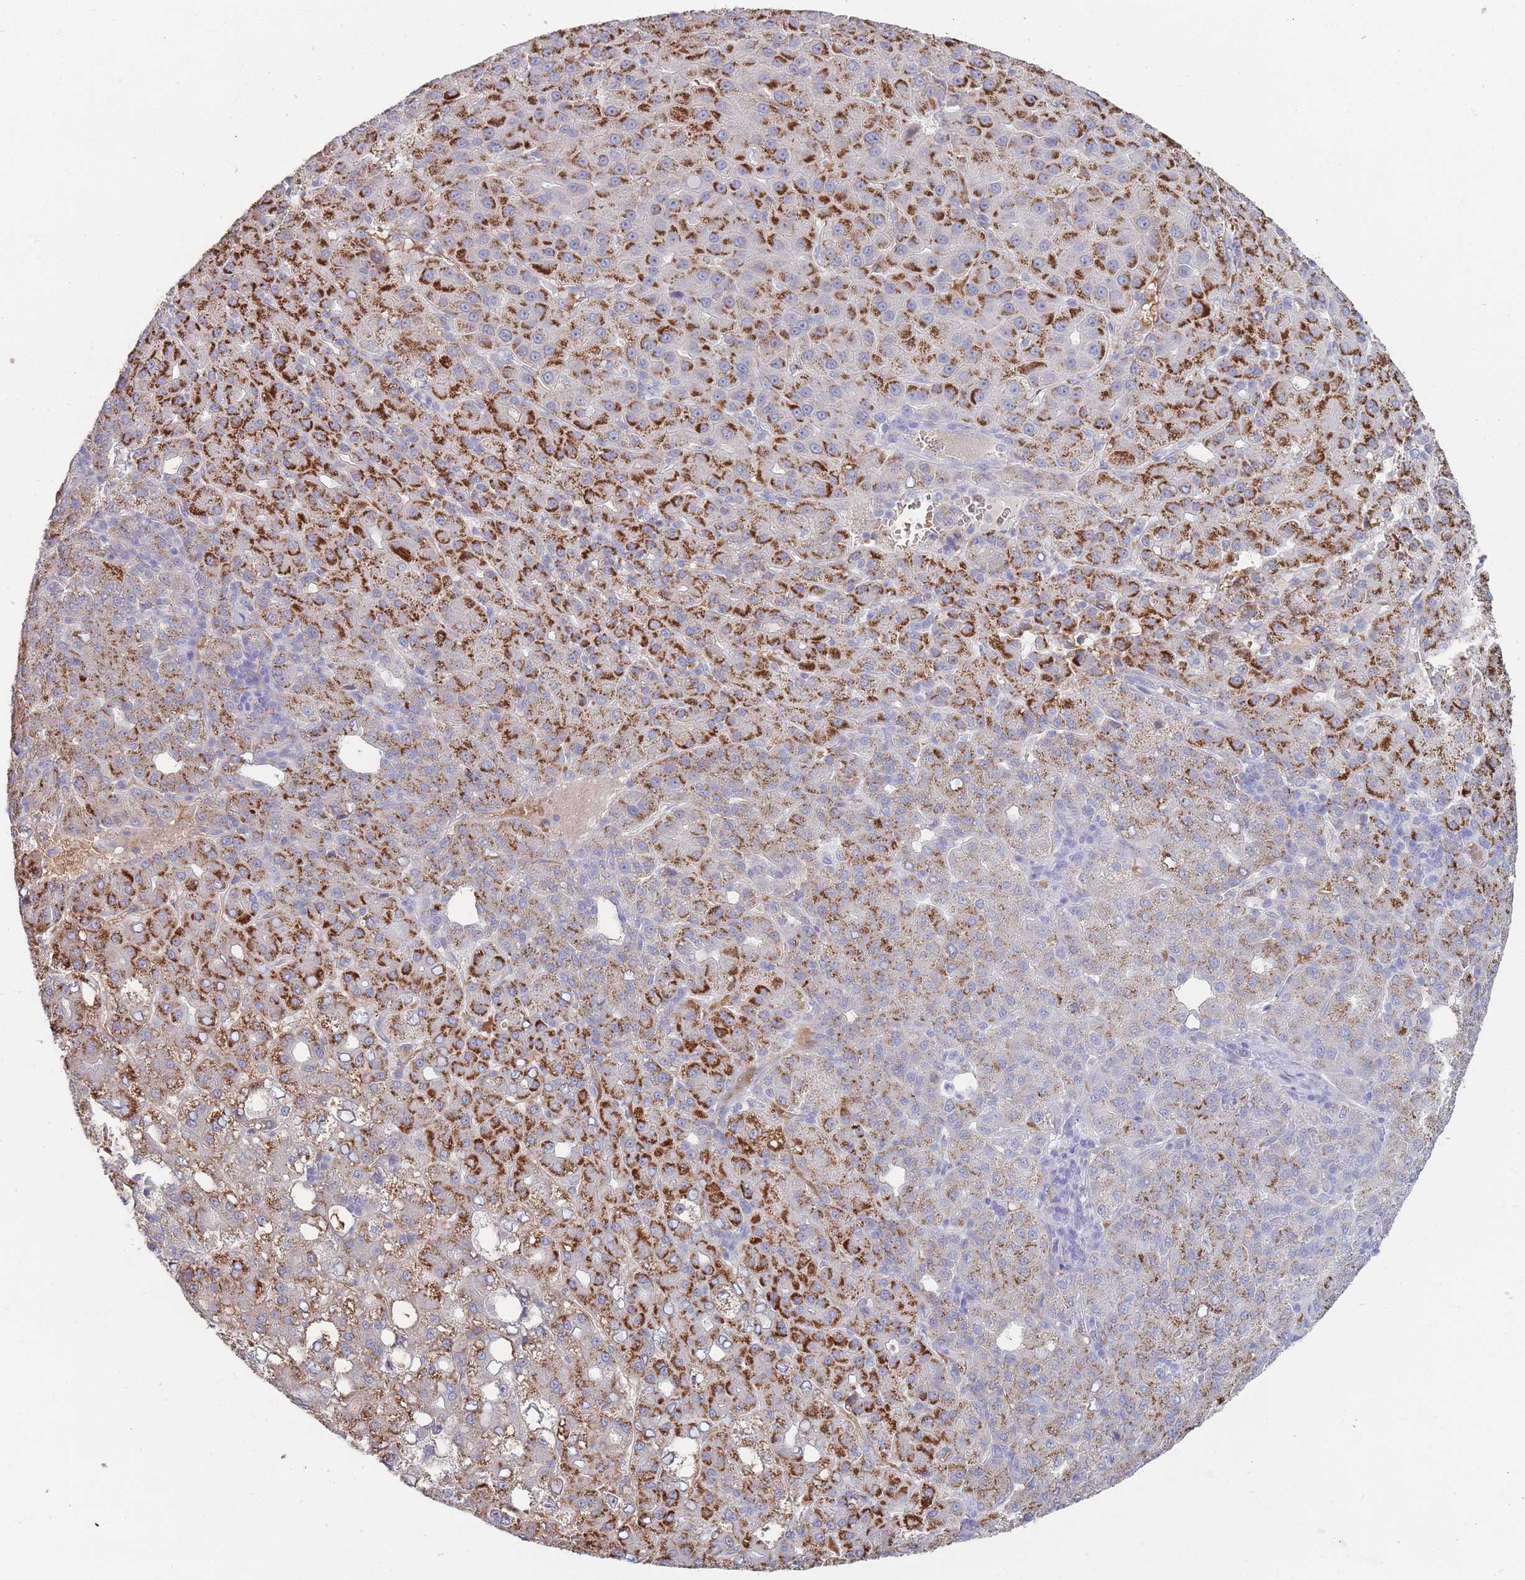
{"staining": {"intensity": "strong", "quantity": "25%-75%", "location": "cytoplasmic/membranous"}, "tissue": "liver cancer", "cell_type": "Tumor cells", "image_type": "cancer", "snomed": [{"axis": "morphology", "description": "Carcinoma, Hepatocellular, NOS"}, {"axis": "topography", "description": "Liver"}], "caption": "A micrograph showing strong cytoplasmic/membranous staining in about 25%-75% of tumor cells in liver hepatocellular carcinoma, as visualized by brown immunohistochemical staining.", "gene": "HBG2", "patient": {"sex": "male", "age": 65}}